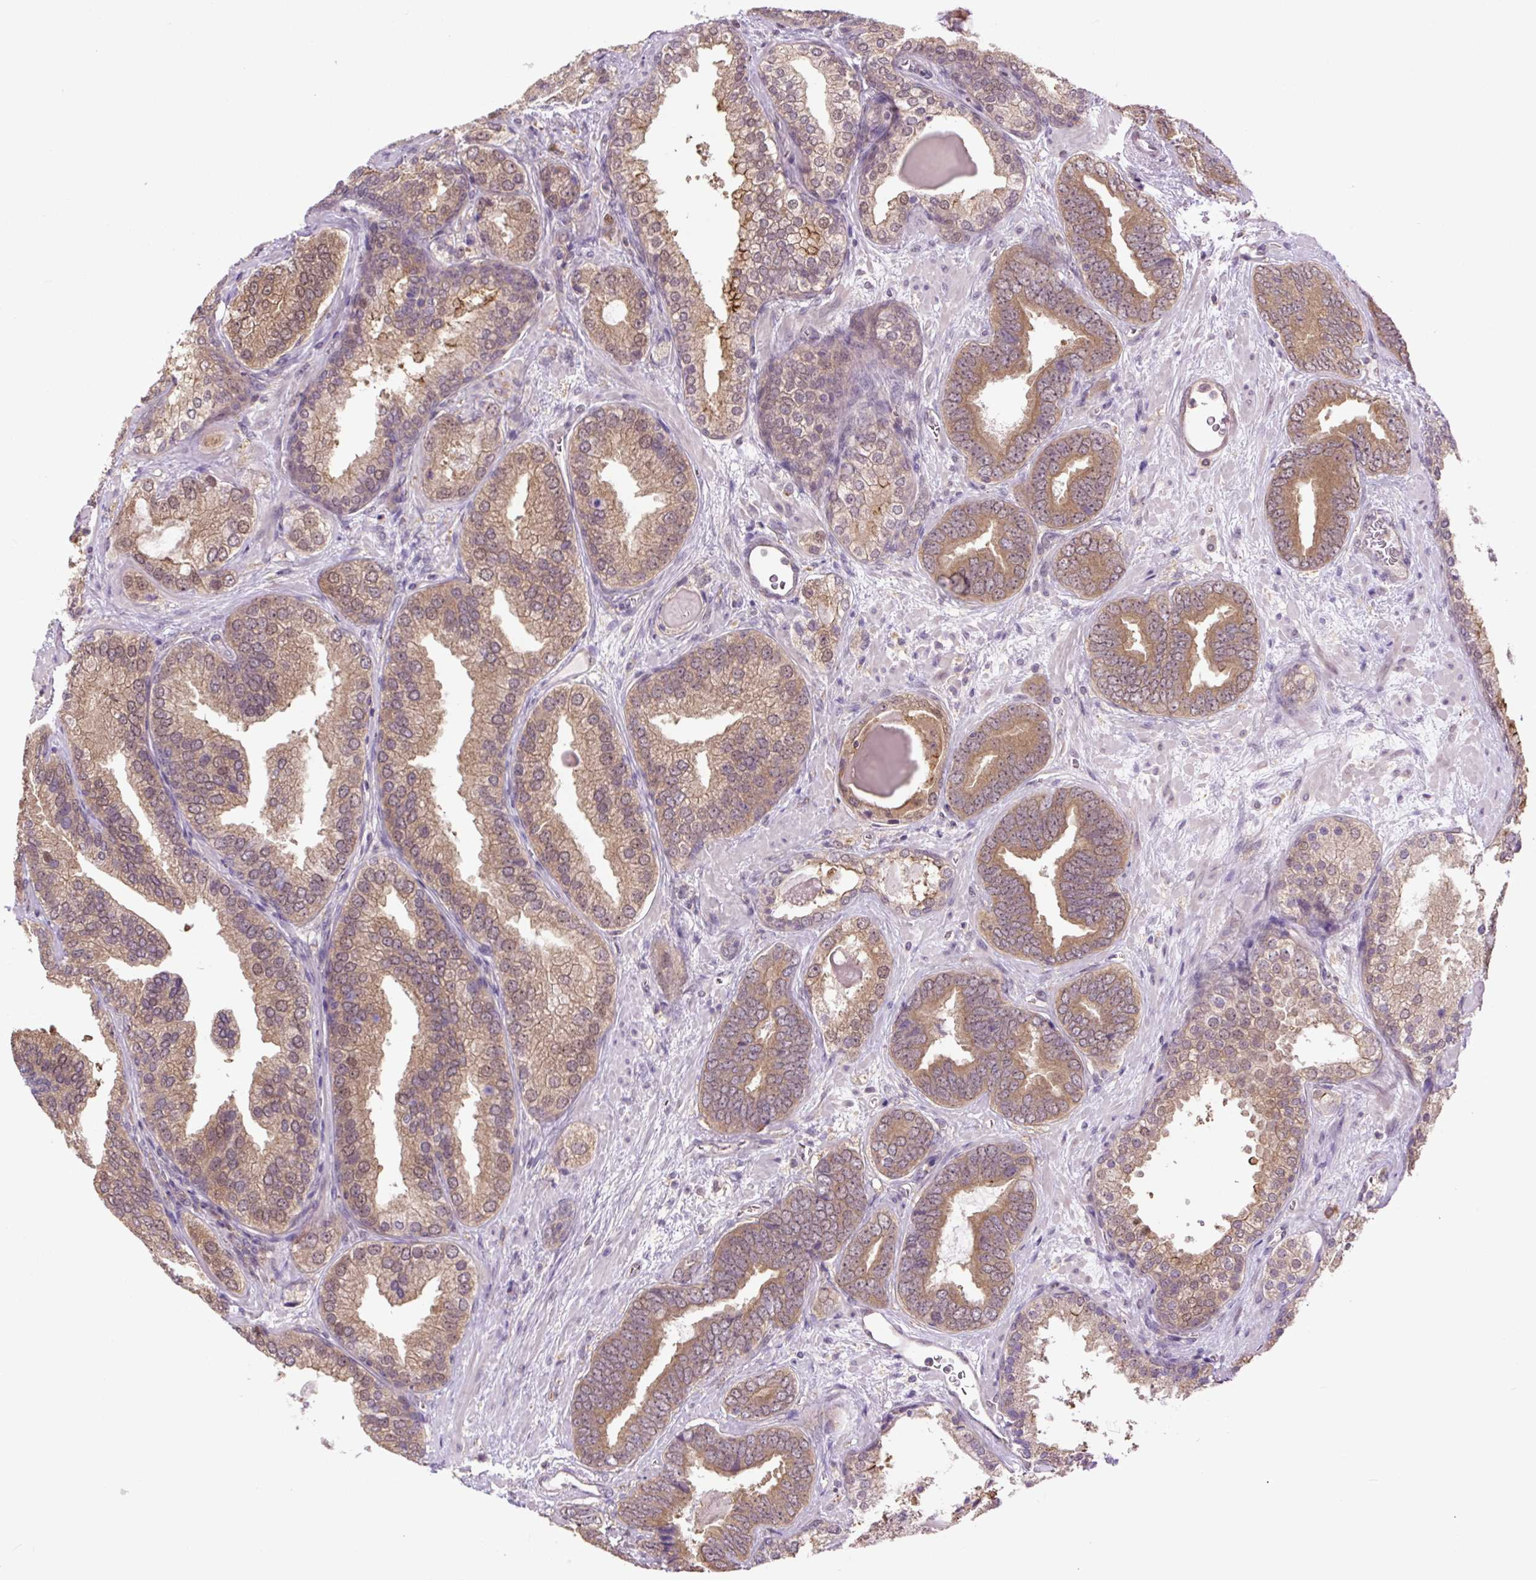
{"staining": {"intensity": "moderate", "quantity": ">75%", "location": "cytoplasmic/membranous"}, "tissue": "prostate cancer", "cell_type": "Tumor cells", "image_type": "cancer", "snomed": [{"axis": "morphology", "description": "Adenocarcinoma, High grade"}, {"axis": "topography", "description": "Prostate"}], "caption": "Immunohistochemical staining of human prostate adenocarcinoma (high-grade) shows medium levels of moderate cytoplasmic/membranous protein positivity in approximately >75% of tumor cells. (Brightfield microscopy of DAB IHC at high magnification).", "gene": "TPT1", "patient": {"sex": "male", "age": 63}}